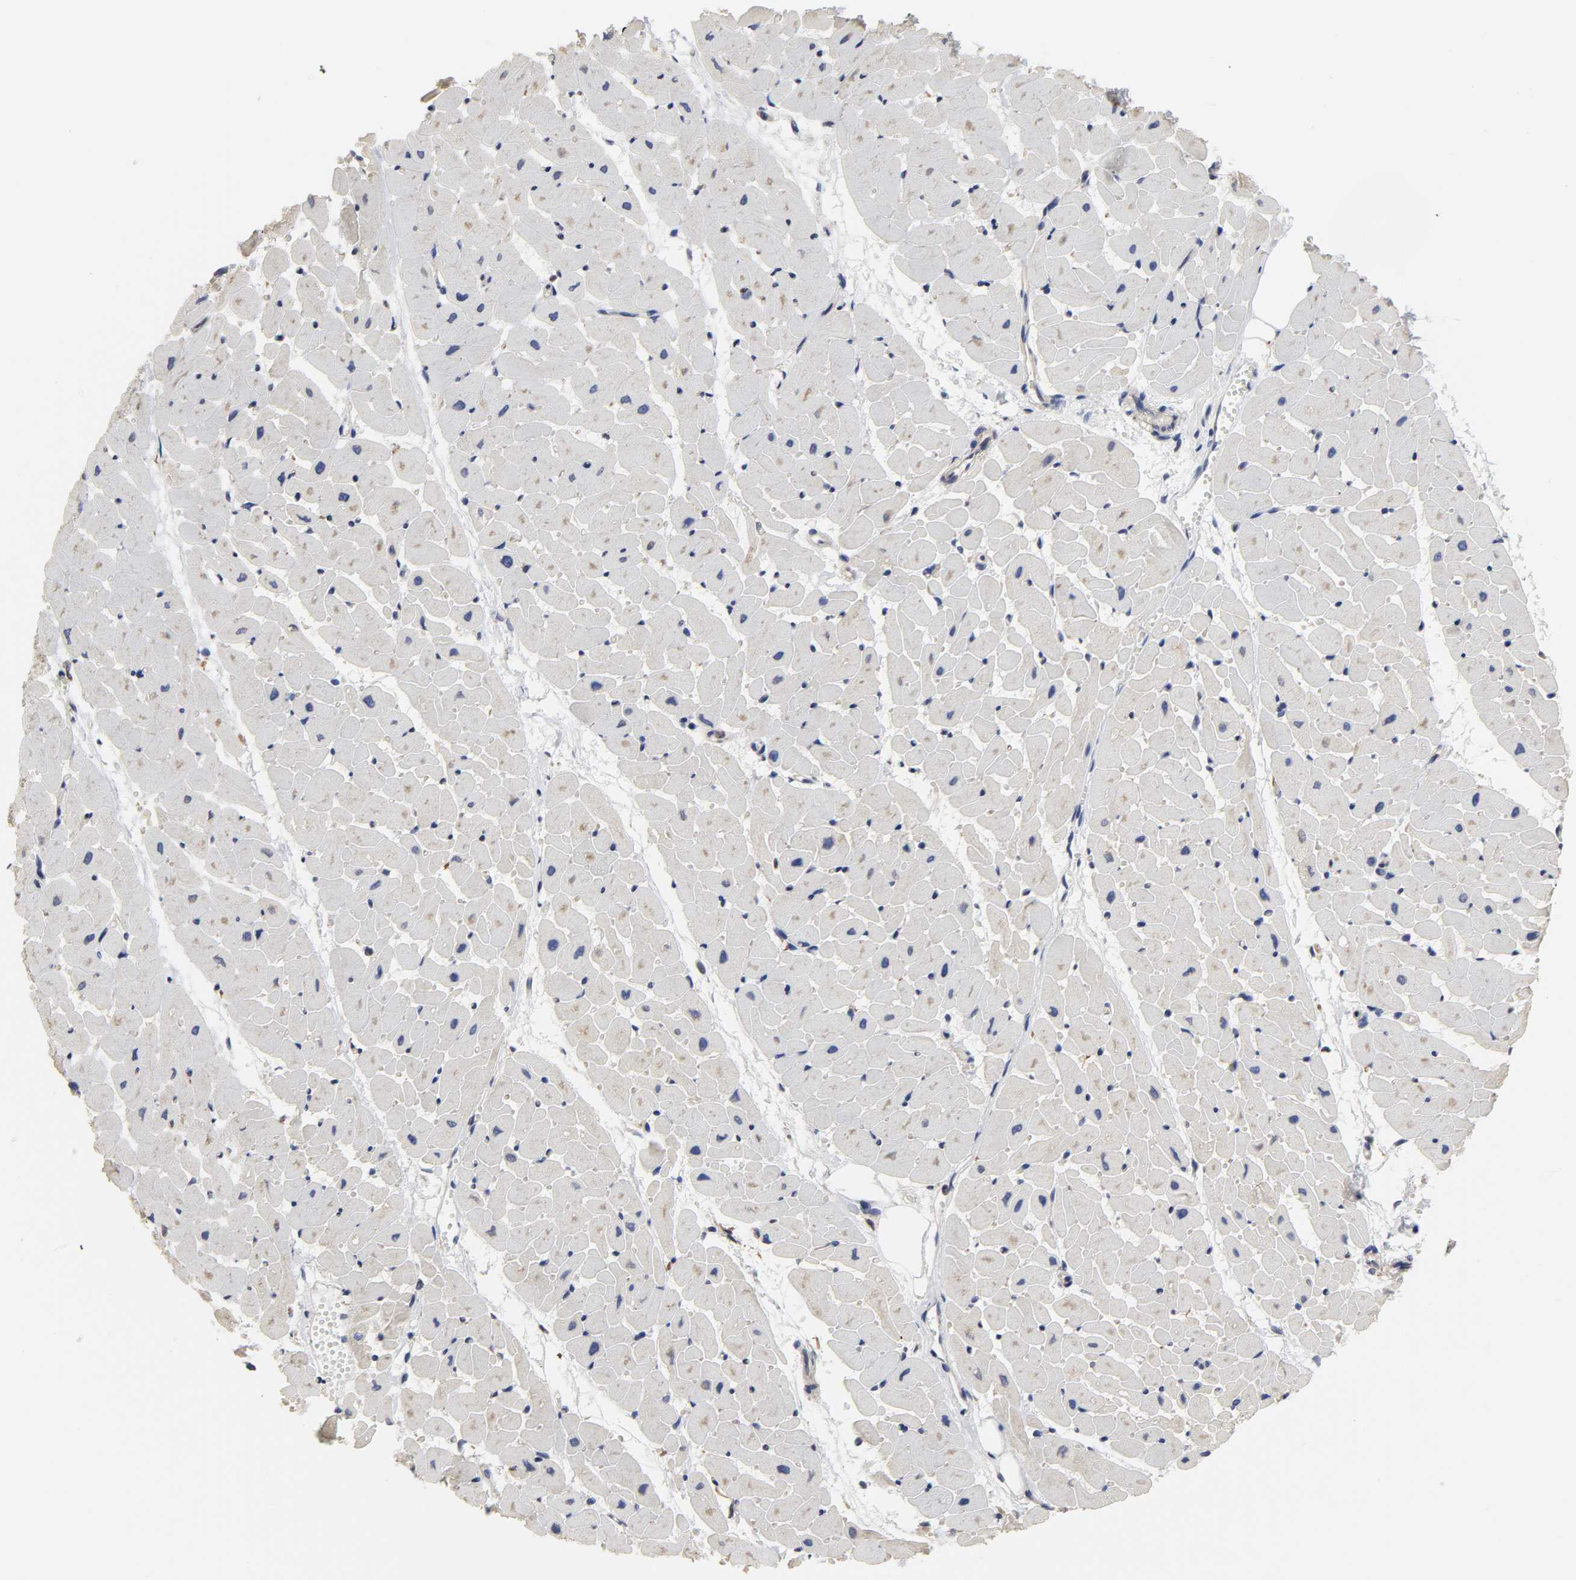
{"staining": {"intensity": "weak", "quantity": "<25%", "location": "cytoplasmic/membranous"}, "tissue": "heart muscle", "cell_type": "Cardiomyocytes", "image_type": "normal", "snomed": [{"axis": "morphology", "description": "Normal tissue, NOS"}, {"axis": "topography", "description": "Heart"}], "caption": "DAB immunohistochemical staining of benign human heart muscle exhibits no significant staining in cardiomyocytes.", "gene": "HCK", "patient": {"sex": "female", "age": 19}}